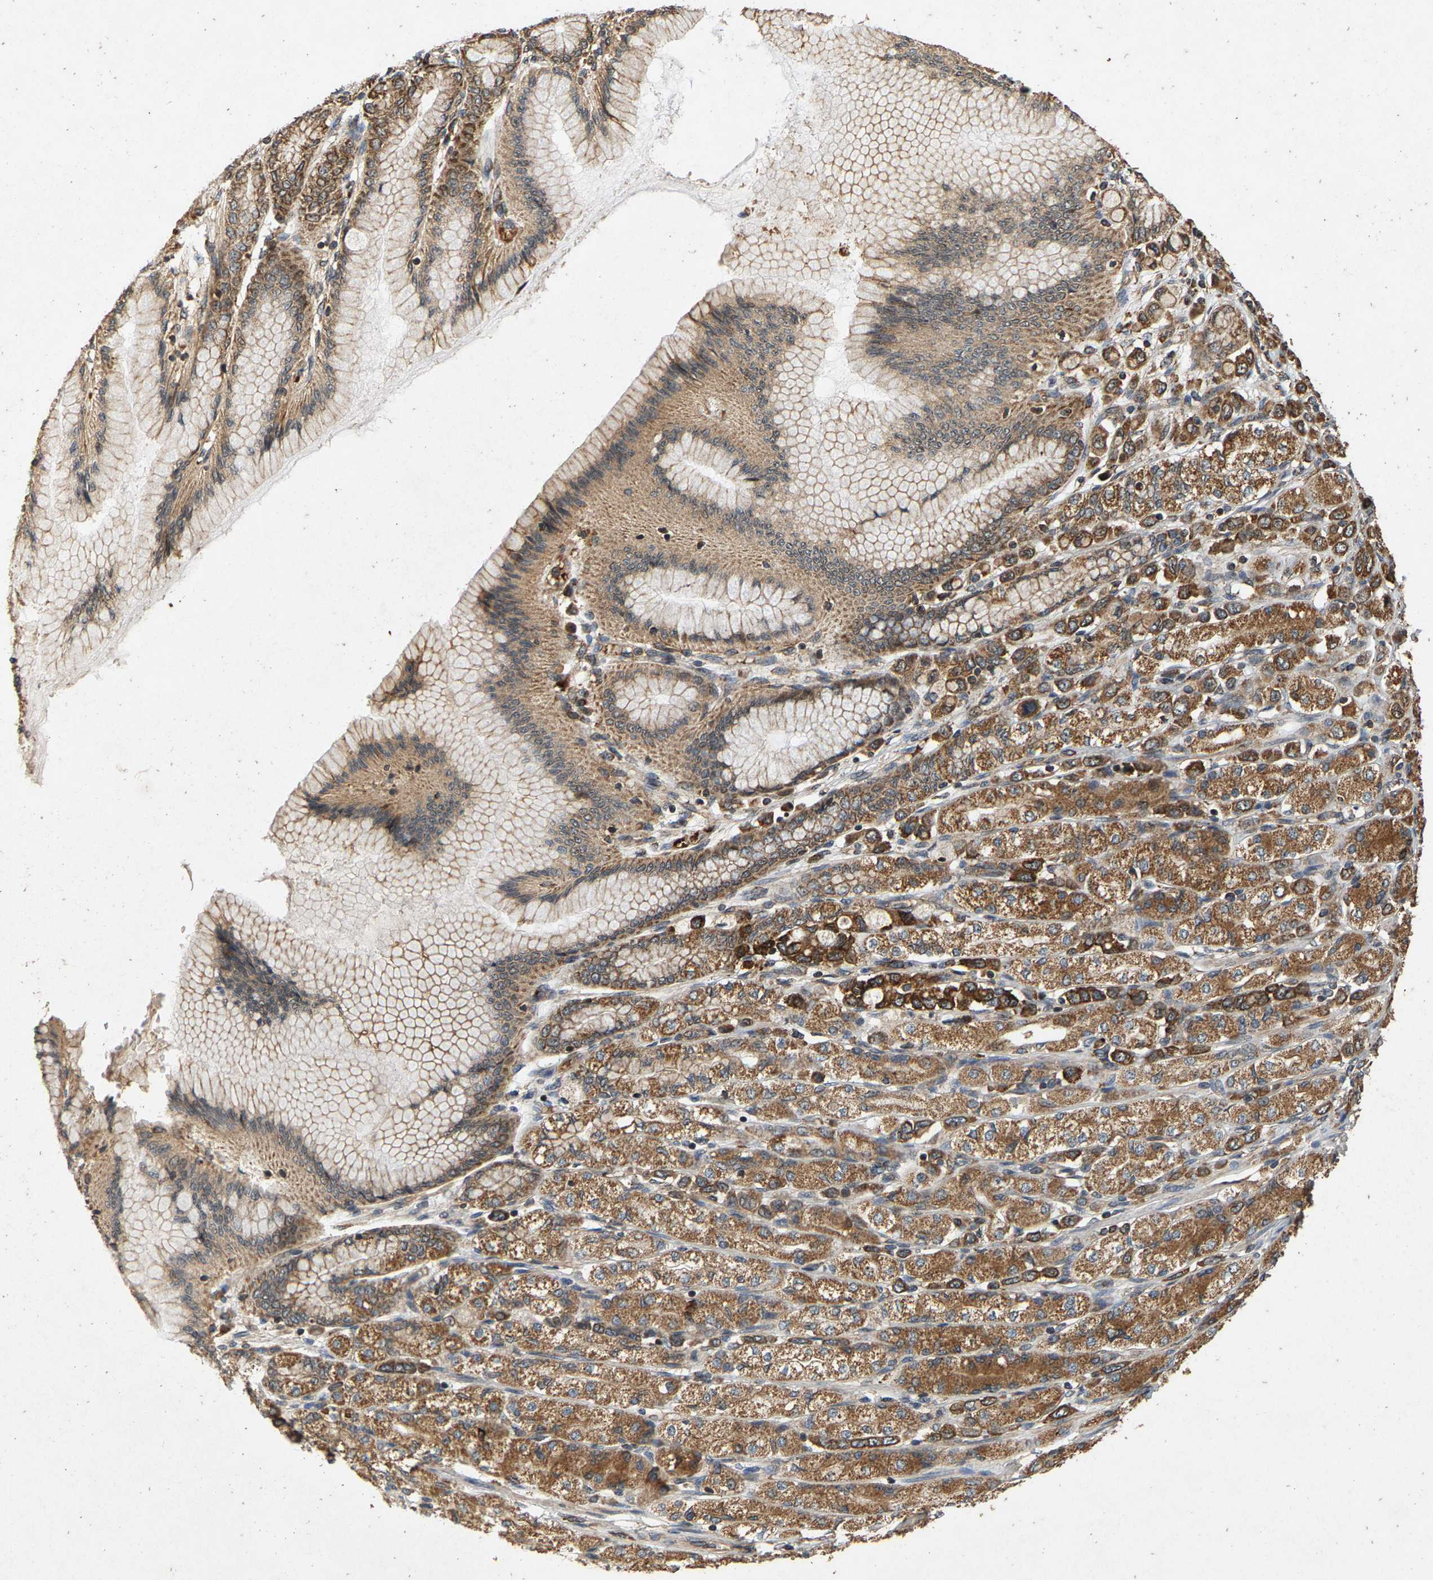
{"staining": {"intensity": "moderate", "quantity": ">75%", "location": "cytoplasmic/membranous"}, "tissue": "stomach cancer", "cell_type": "Tumor cells", "image_type": "cancer", "snomed": [{"axis": "morphology", "description": "Adenocarcinoma, NOS"}, {"axis": "topography", "description": "Stomach"}], "caption": "Human stomach cancer (adenocarcinoma) stained for a protein (brown) exhibits moderate cytoplasmic/membranous positive staining in about >75% of tumor cells.", "gene": "CIDEC", "patient": {"sex": "female", "age": 65}}